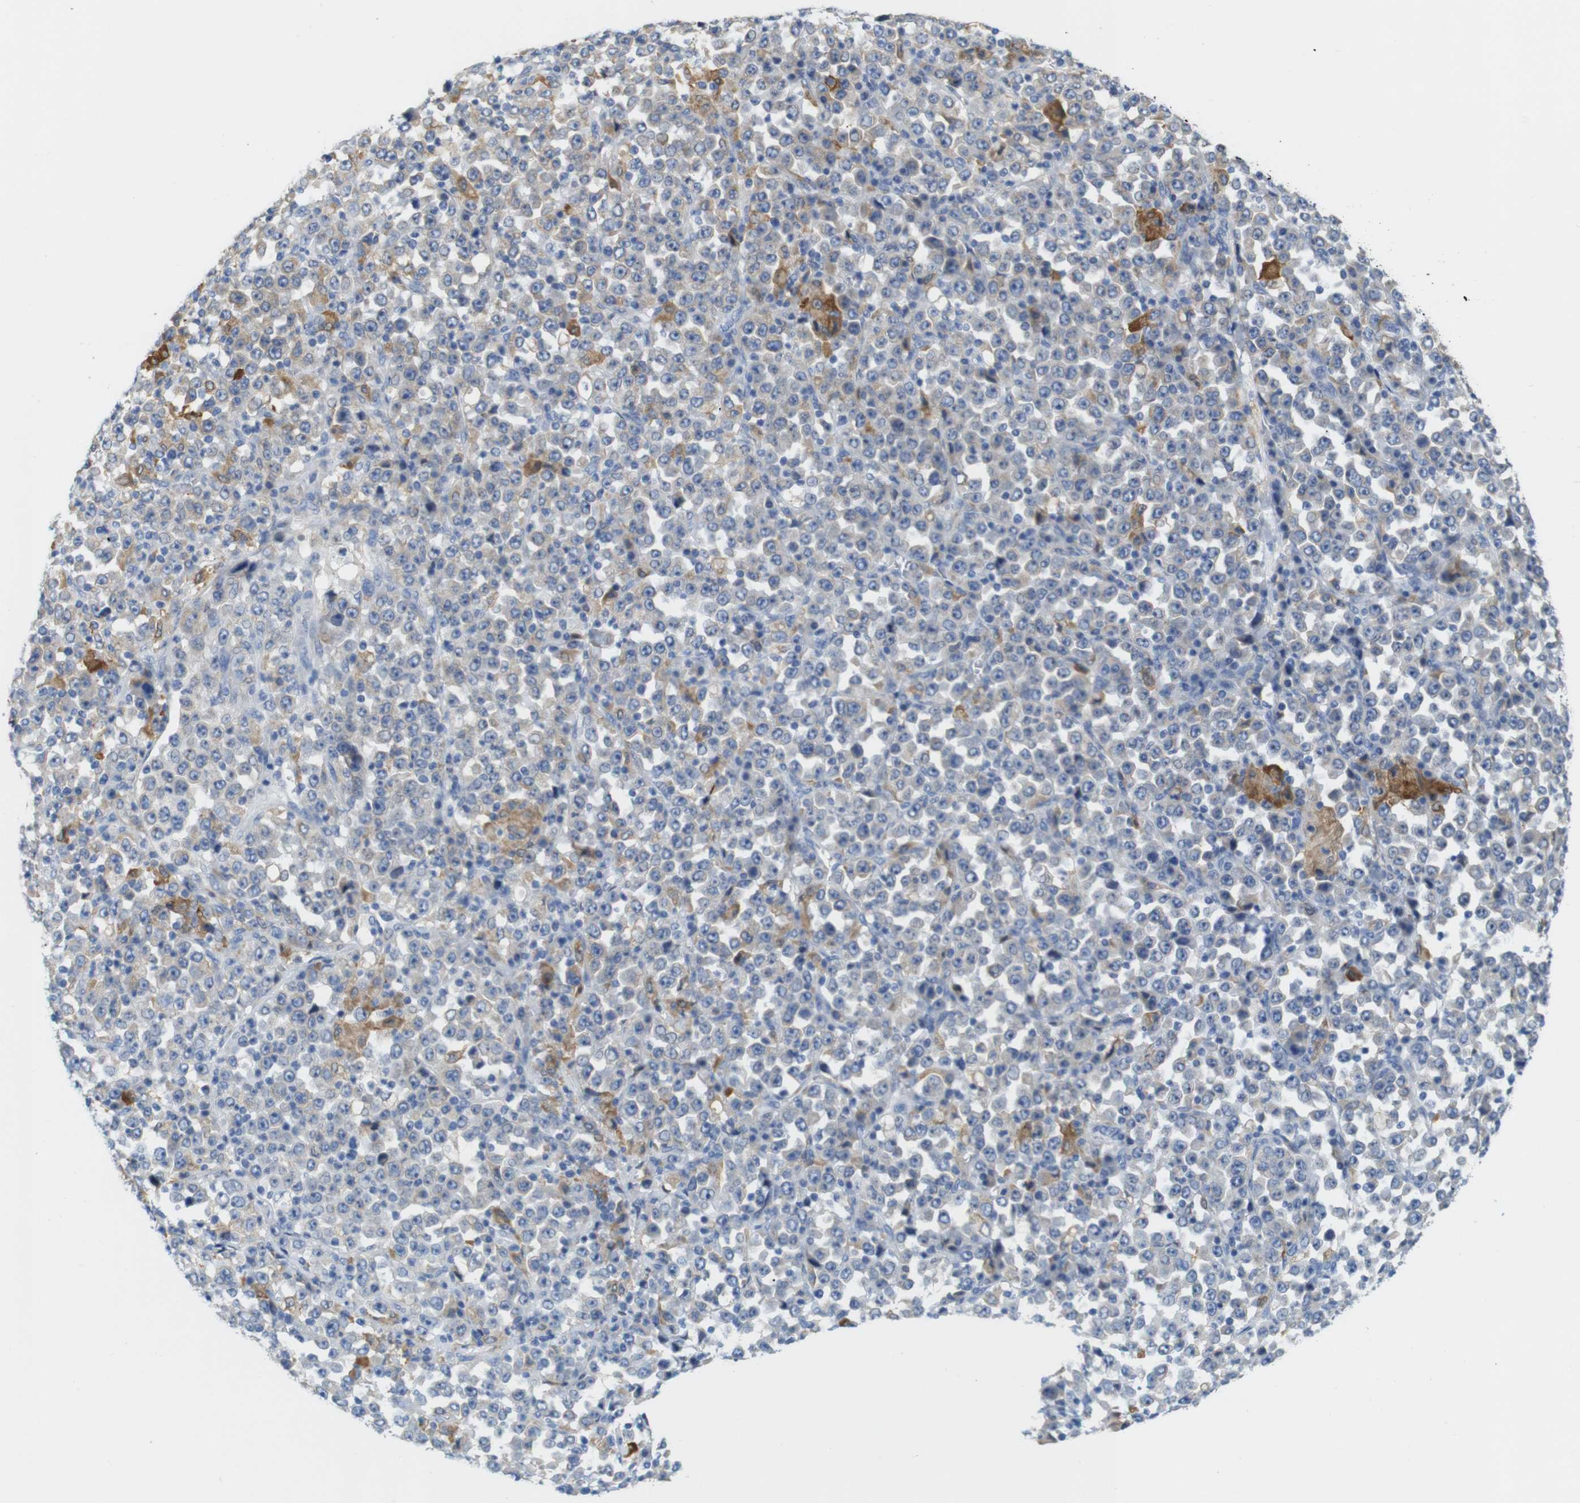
{"staining": {"intensity": "weak", "quantity": "<25%", "location": "cytoplasmic/membranous"}, "tissue": "stomach cancer", "cell_type": "Tumor cells", "image_type": "cancer", "snomed": [{"axis": "morphology", "description": "Normal tissue, NOS"}, {"axis": "morphology", "description": "Adenocarcinoma, NOS"}, {"axis": "topography", "description": "Stomach, upper"}, {"axis": "topography", "description": "Stomach"}], "caption": "Image shows no protein staining in tumor cells of stomach cancer tissue.", "gene": "NEBL", "patient": {"sex": "male", "age": 59}}